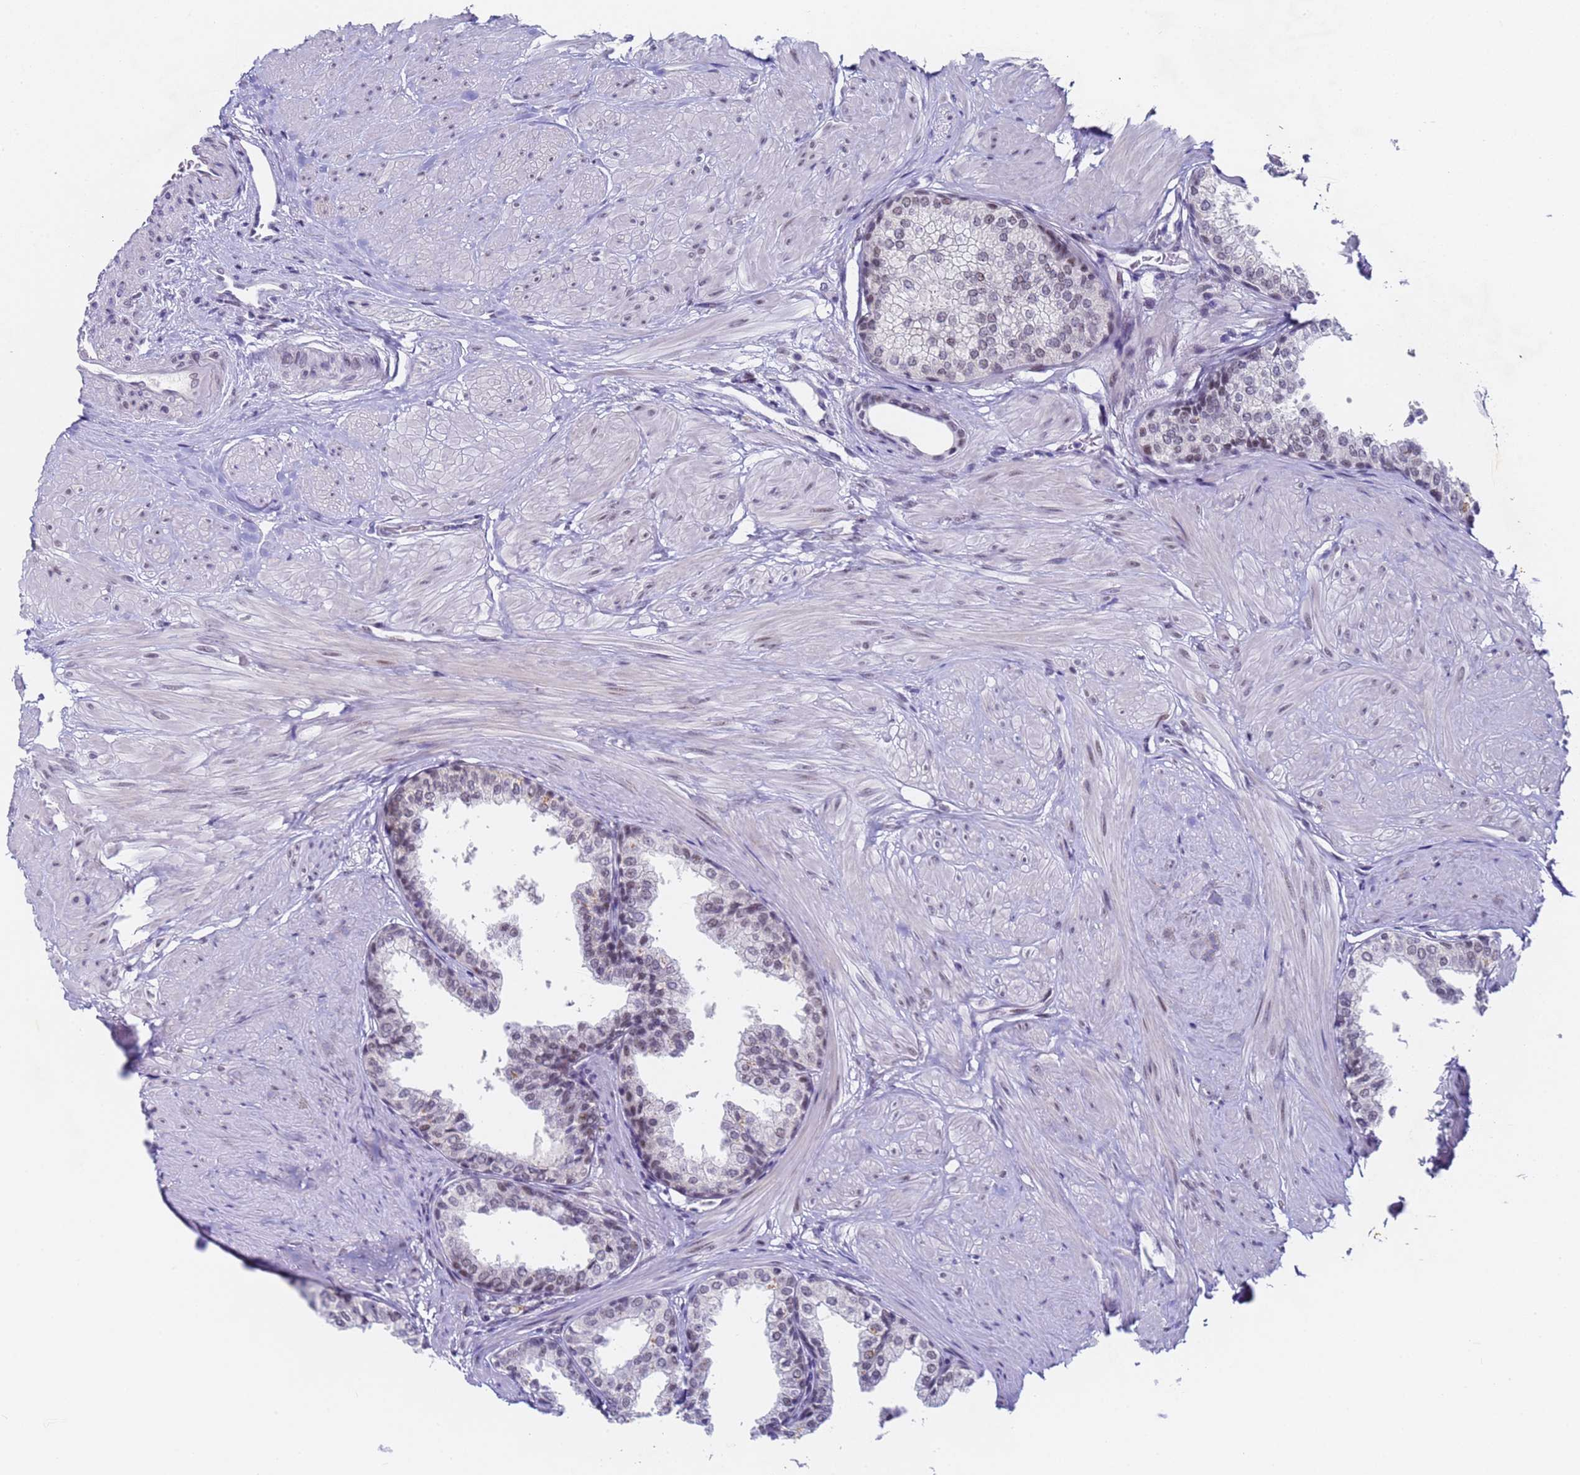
{"staining": {"intensity": "weak", "quantity": "<25%", "location": "nuclear"}, "tissue": "prostate", "cell_type": "Glandular cells", "image_type": "normal", "snomed": [{"axis": "morphology", "description": "Normal tissue, NOS"}, {"axis": "topography", "description": "Prostate"}], "caption": "Human prostate stained for a protein using immunohistochemistry exhibits no positivity in glandular cells.", "gene": "FNBP4", "patient": {"sex": "male", "age": 48}}